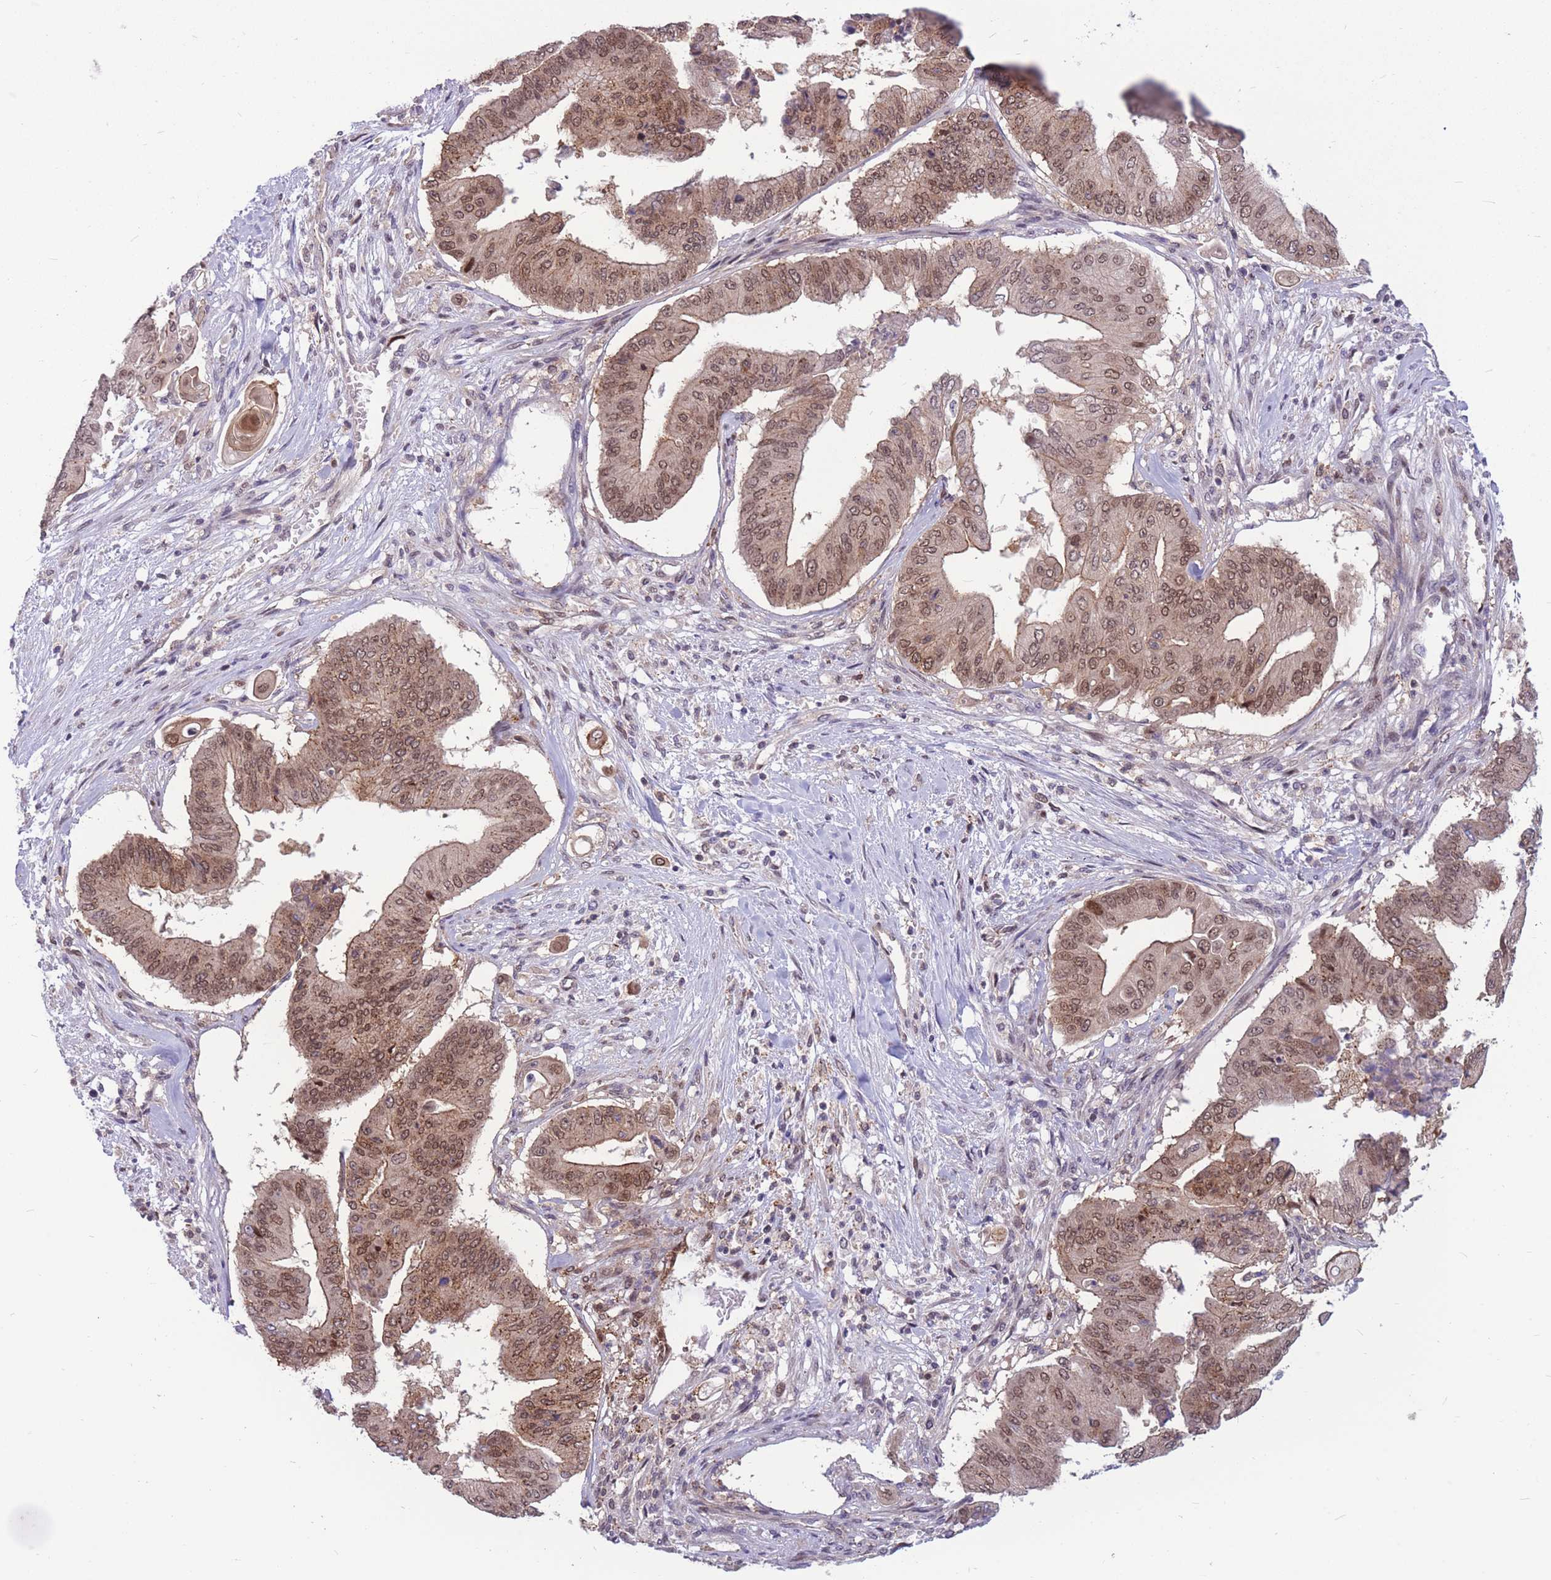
{"staining": {"intensity": "moderate", "quantity": ">75%", "location": "cytoplasmic/membranous,nuclear"}, "tissue": "pancreatic cancer", "cell_type": "Tumor cells", "image_type": "cancer", "snomed": [{"axis": "morphology", "description": "Adenocarcinoma, NOS"}, {"axis": "topography", "description": "Pancreas"}], "caption": "Tumor cells display medium levels of moderate cytoplasmic/membranous and nuclear expression in approximately >75% of cells in adenocarcinoma (pancreatic).", "gene": "TCF20", "patient": {"sex": "female", "age": 77}}